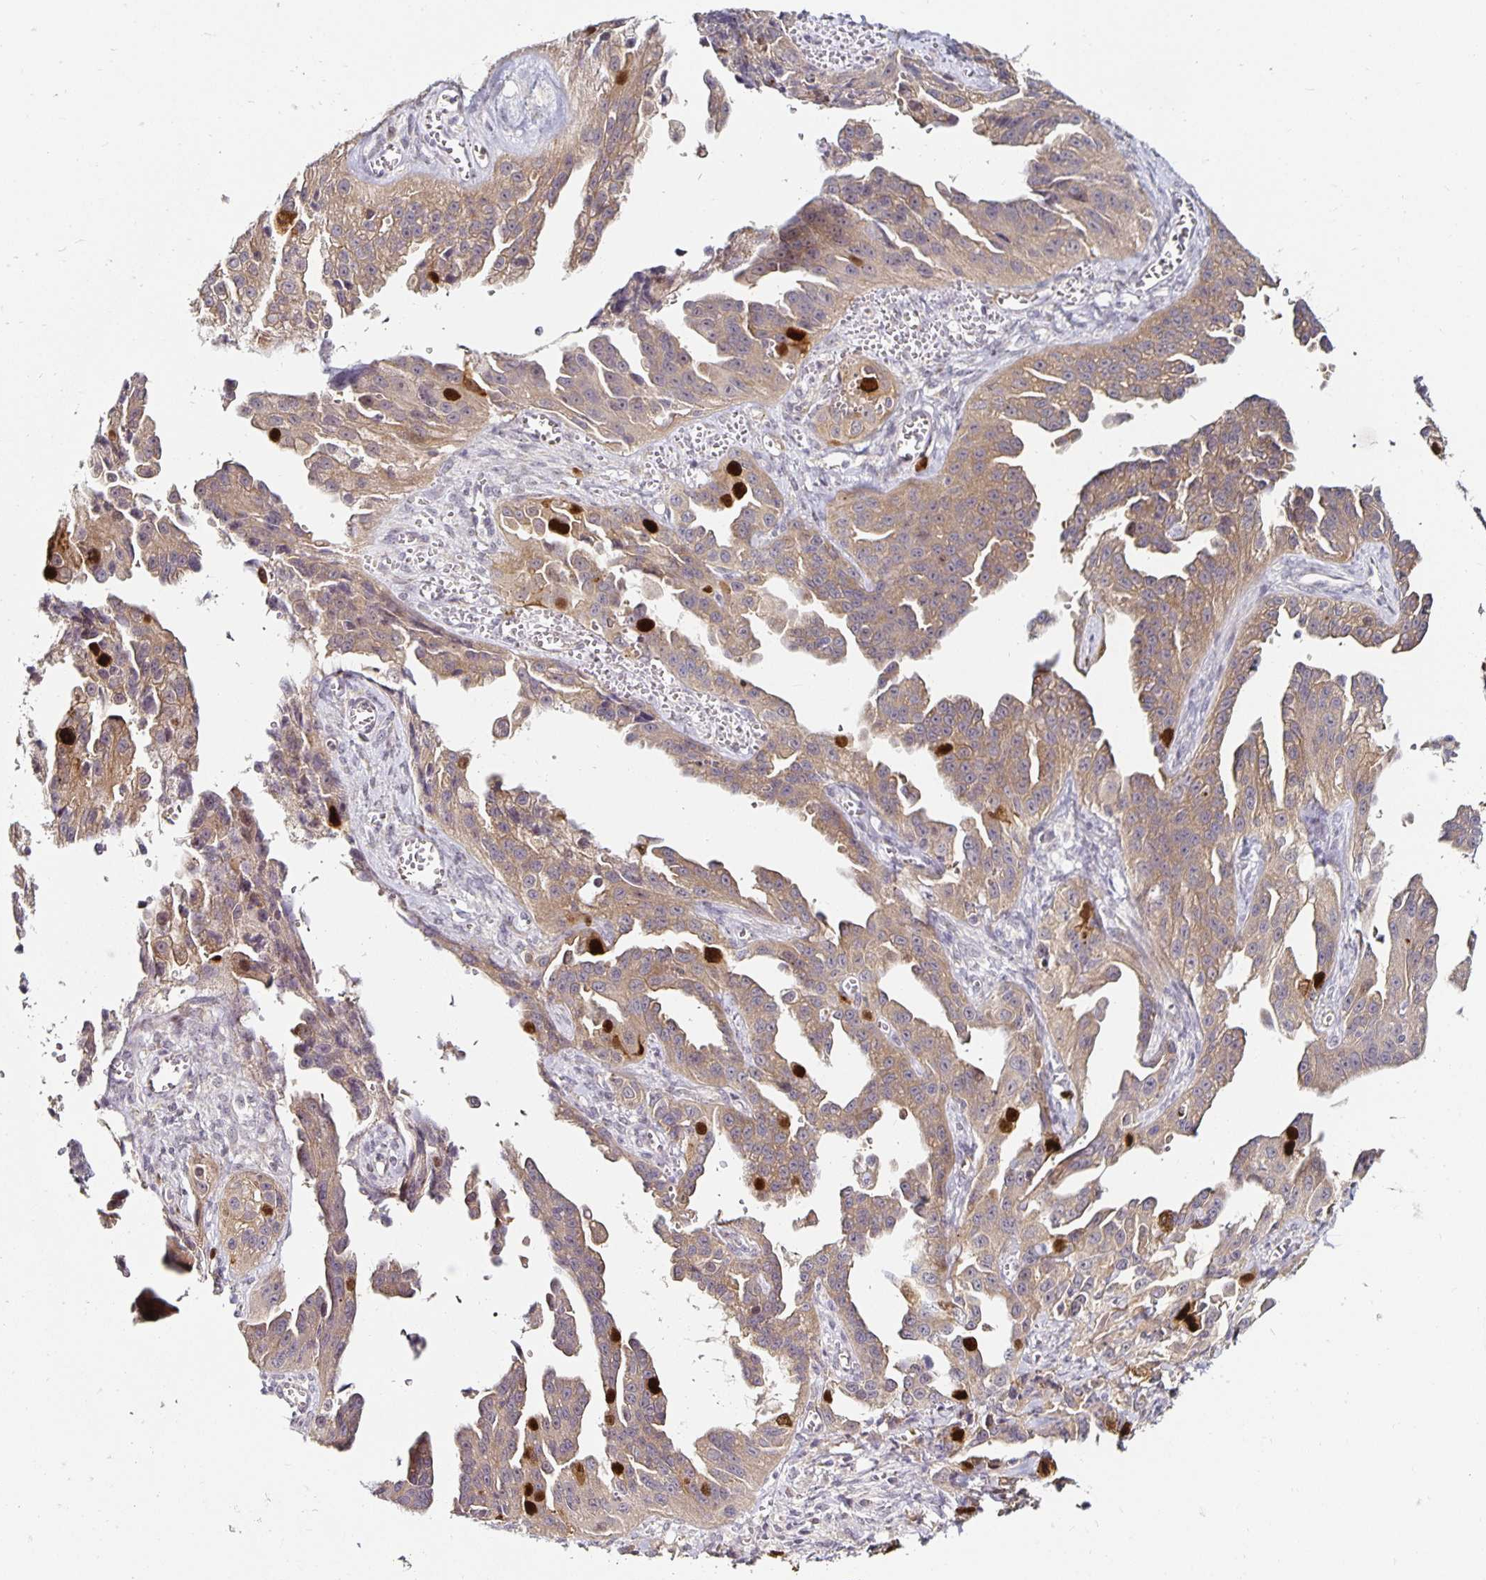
{"staining": {"intensity": "moderate", "quantity": "25%-75%", "location": "cytoplasmic/membranous"}, "tissue": "ovarian cancer", "cell_type": "Tumor cells", "image_type": "cancer", "snomed": [{"axis": "morphology", "description": "Cystadenocarcinoma, serous, NOS"}, {"axis": "topography", "description": "Ovary"}], "caption": "A brown stain highlights moderate cytoplasmic/membranous expression of a protein in serous cystadenocarcinoma (ovarian) tumor cells.", "gene": "ANLN", "patient": {"sex": "female", "age": 75}}